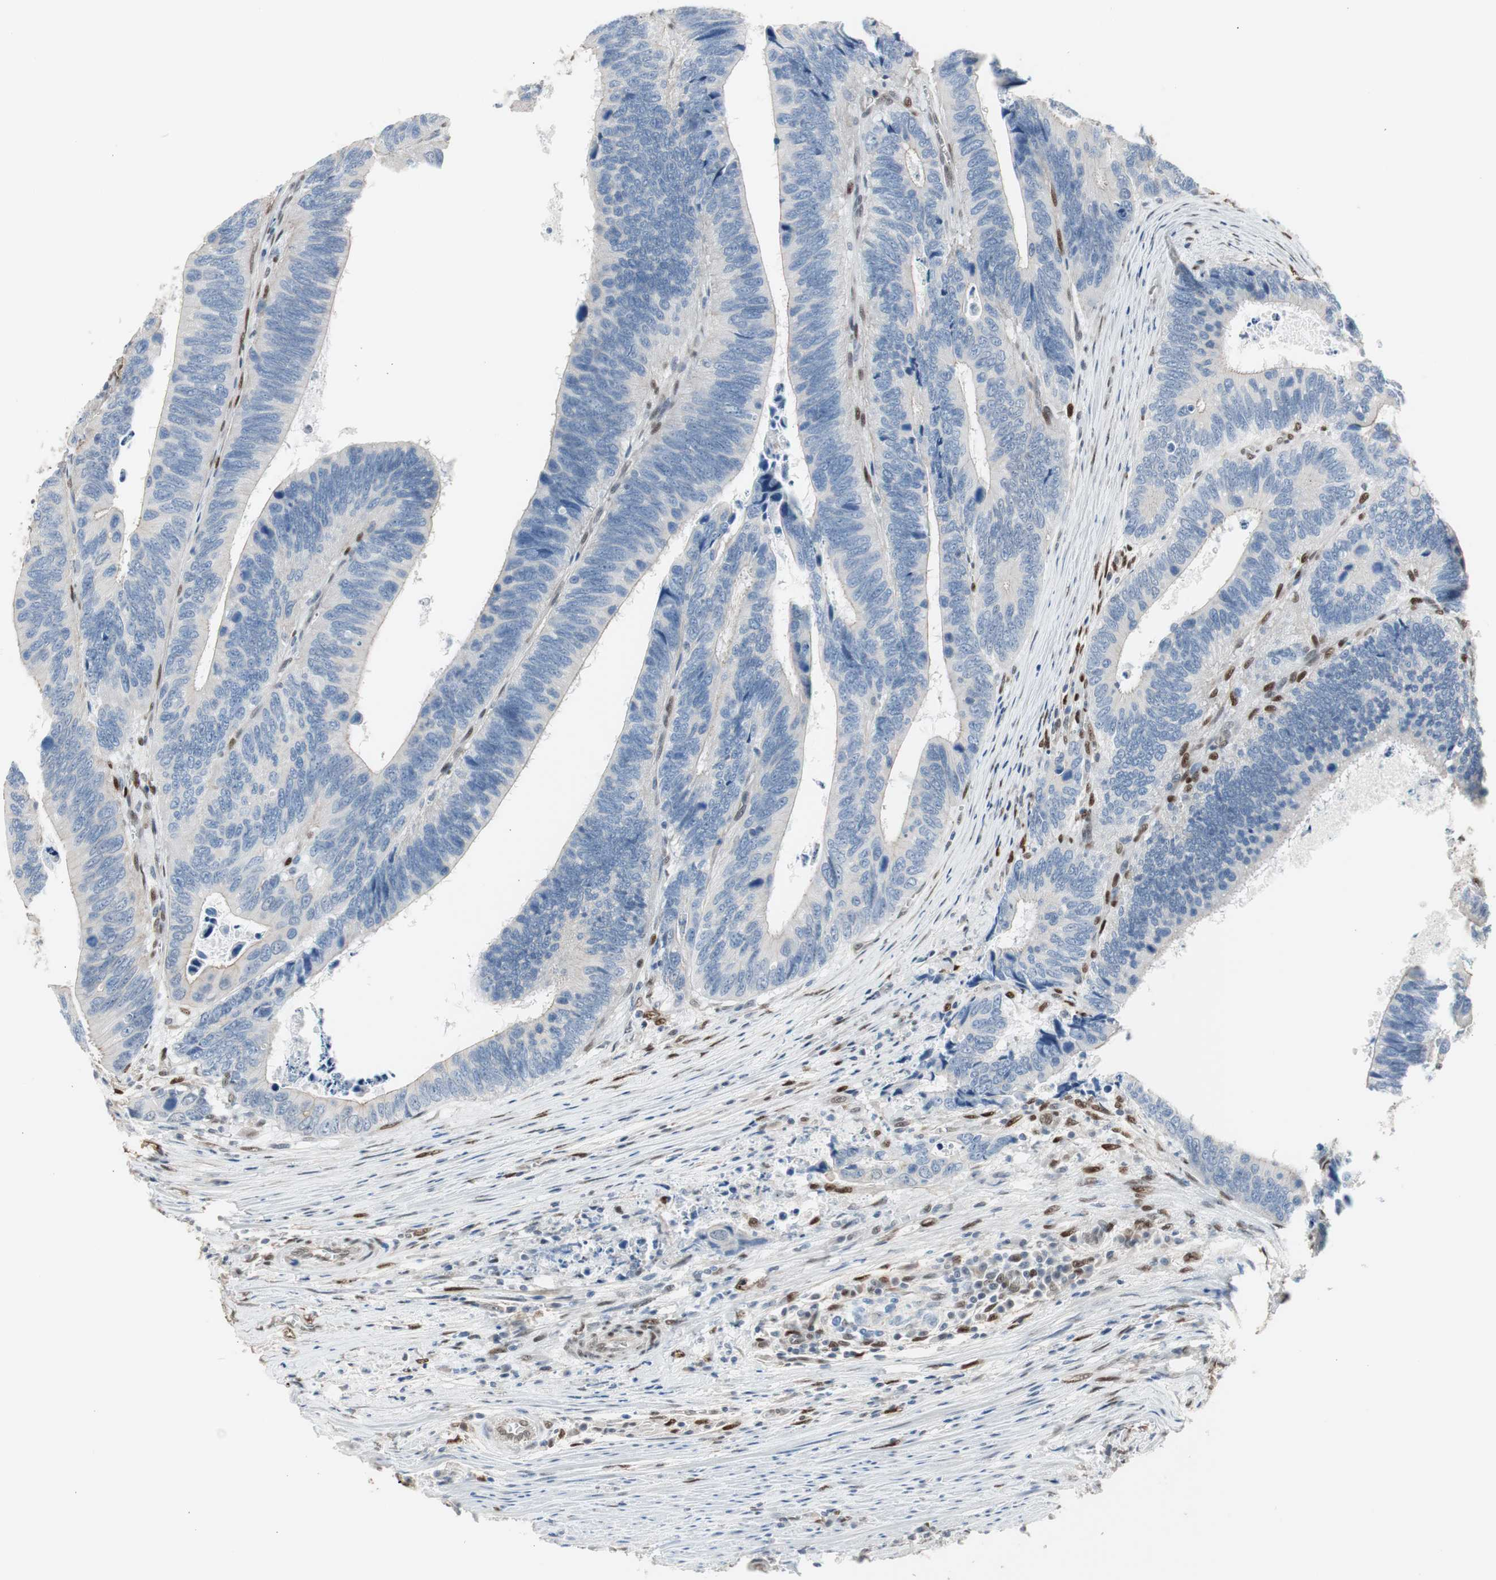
{"staining": {"intensity": "negative", "quantity": "none", "location": "none"}, "tissue": "colorectal cancer", "cell_type": "Tumor cells", "image_type": "cancer", "snomed": [{"axis": "morphology", "description": "Adenocarcinoma, NOS"}, {"axis": "topography", "description": "Colon"}], "caption": "Immunohistochemistry of colorectal cancer (adenocarcinoma) demonstrates no positivity in tumor cells.", "gene": "PML", "patient": {"sex": "male", "age": 72}}